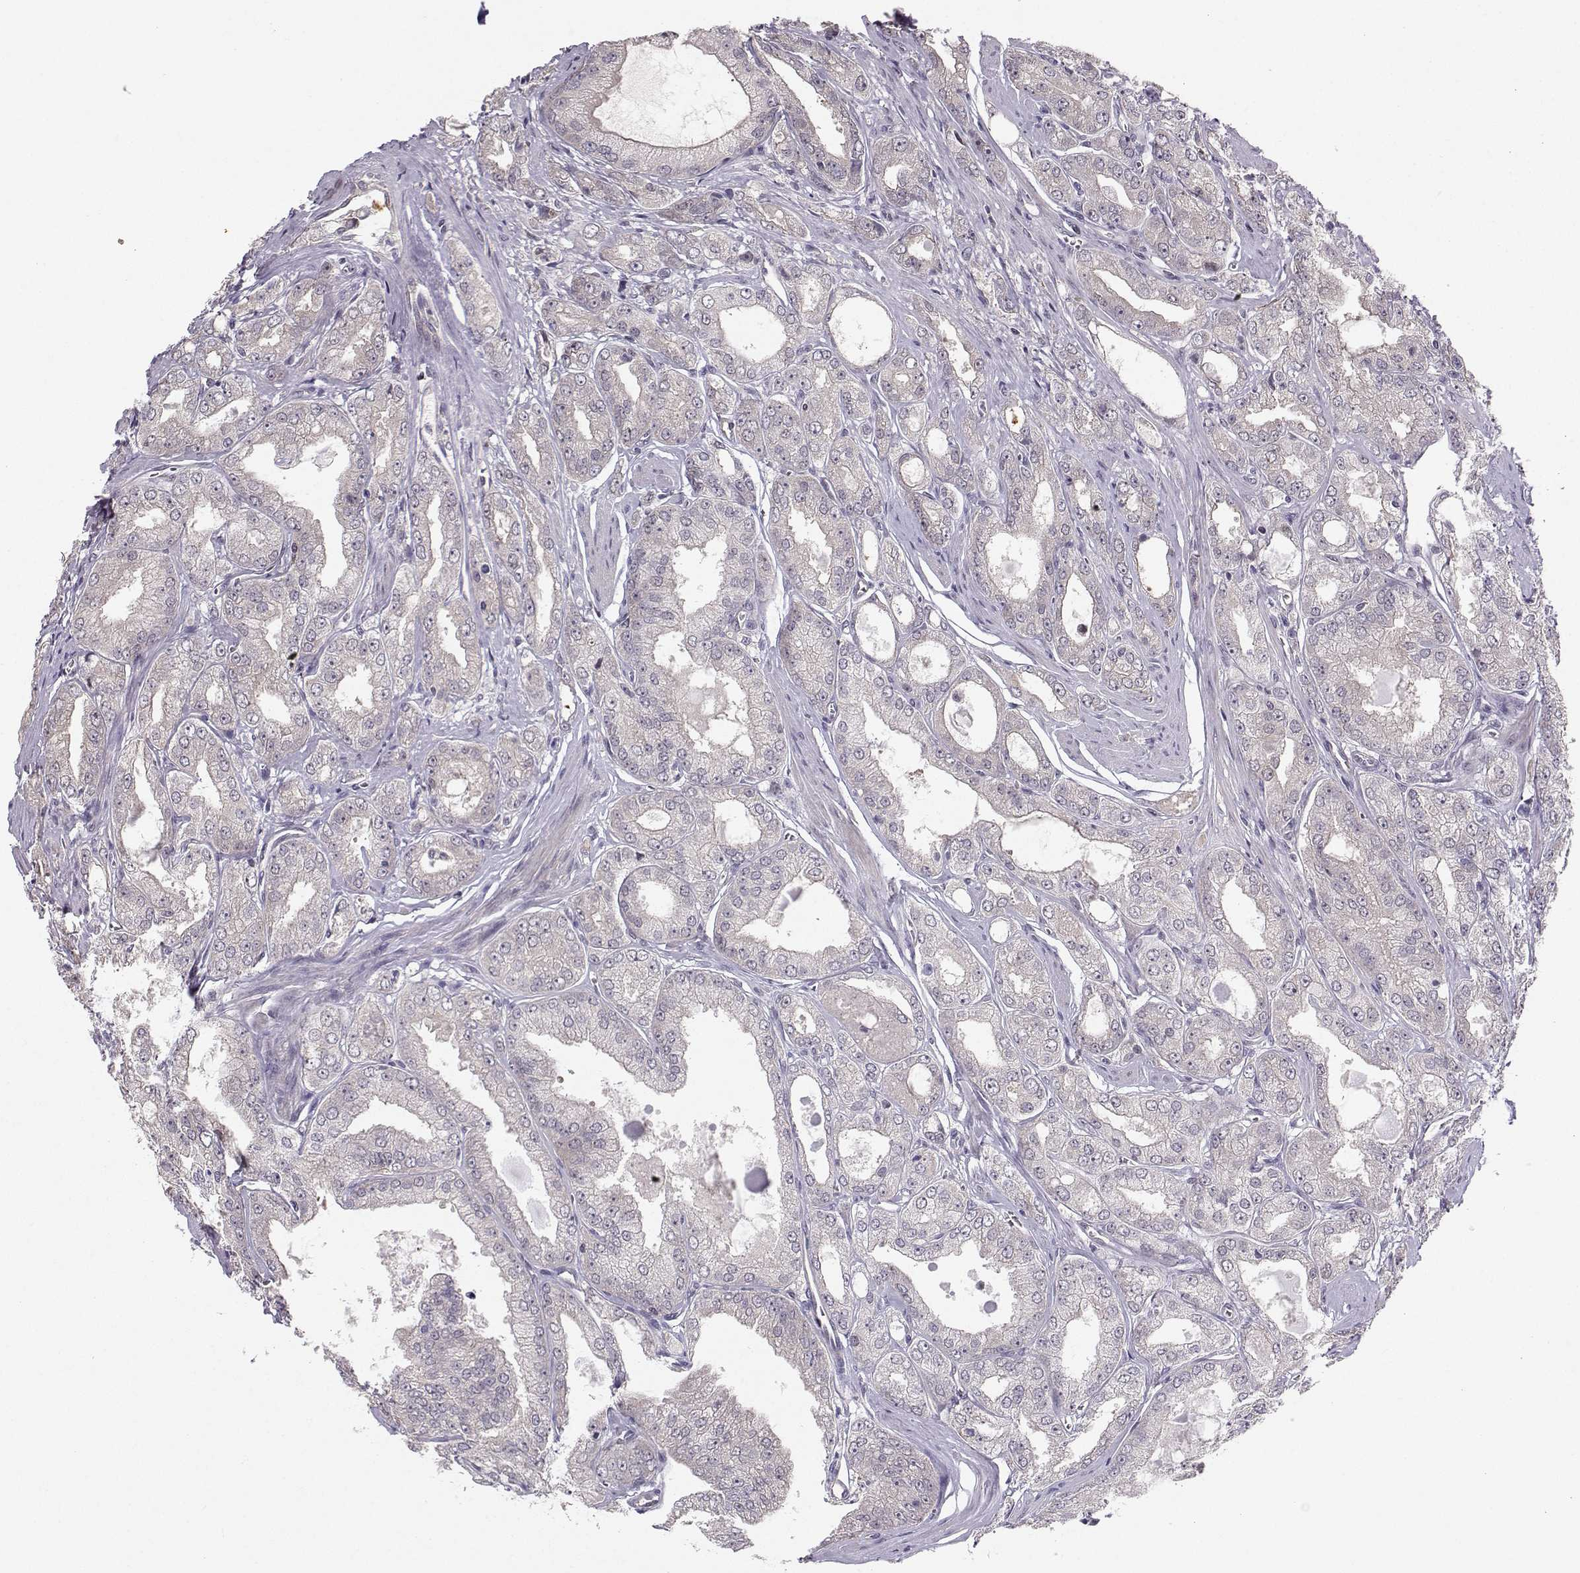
{"staining": {"intensity": "negative", "quantity": "none", "location": "none"}, "tissue": "prostate cancer", "cell_type": "Tumor cells", "image_type": "cancer", "snomed": [{"axis": "morphology", "description": "Adenocarcinoma, NOS"}, {"axis": "morphology", "description": "Adenocarcinoma, High grade"}, {"axis": "topography", "description": "Prostate"}], "caption": "Immunohistochemistry (IHC) of prostate cancer (adenocarcinoma) demonstrates no positivity in tumor cells.", "gene": "PKP2", "patient": {"sex": "male", "age": 70}}